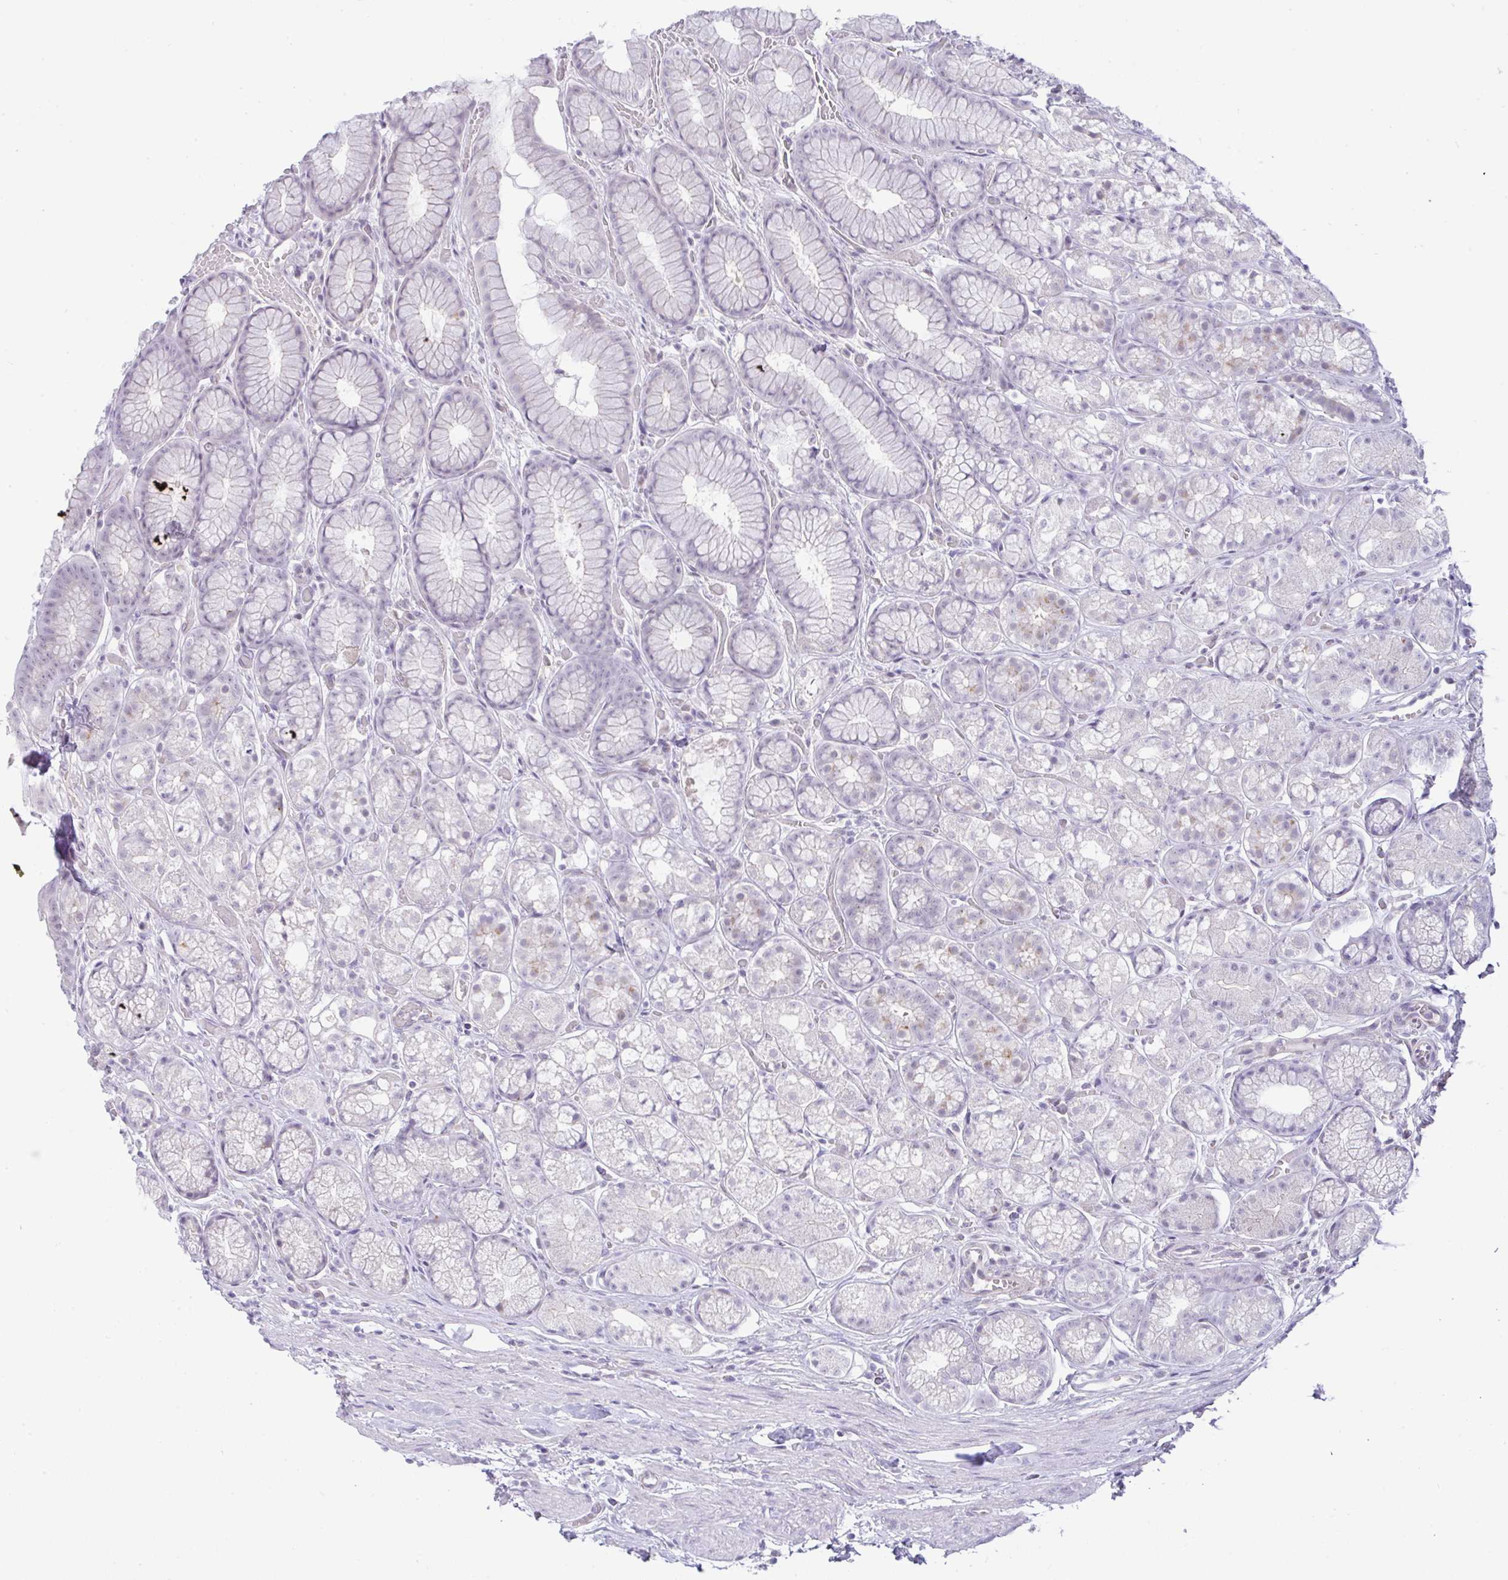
{"staining": {"intensity": "weak", "quantity": "<25%", "location": "cytoplasmic/membranous"}, "tissue": "stomach", "cell_type": "Glandular cells", "image_type": "normal", "snomed": [{"axis": "morphology", "description": "Normal tissue, NOS"}, {"axis": "topography", "description": "Smooth muscle"}, {"axis": "topography", "description": "Stomach"}], "caption": "This is an immunohistochemistry (IHC) photomicrograph of unremarkable stomach. There is no positivity in glandular cells.", "gene": "FAM177A1", "patient": {"sex": "male", "age": 70}}